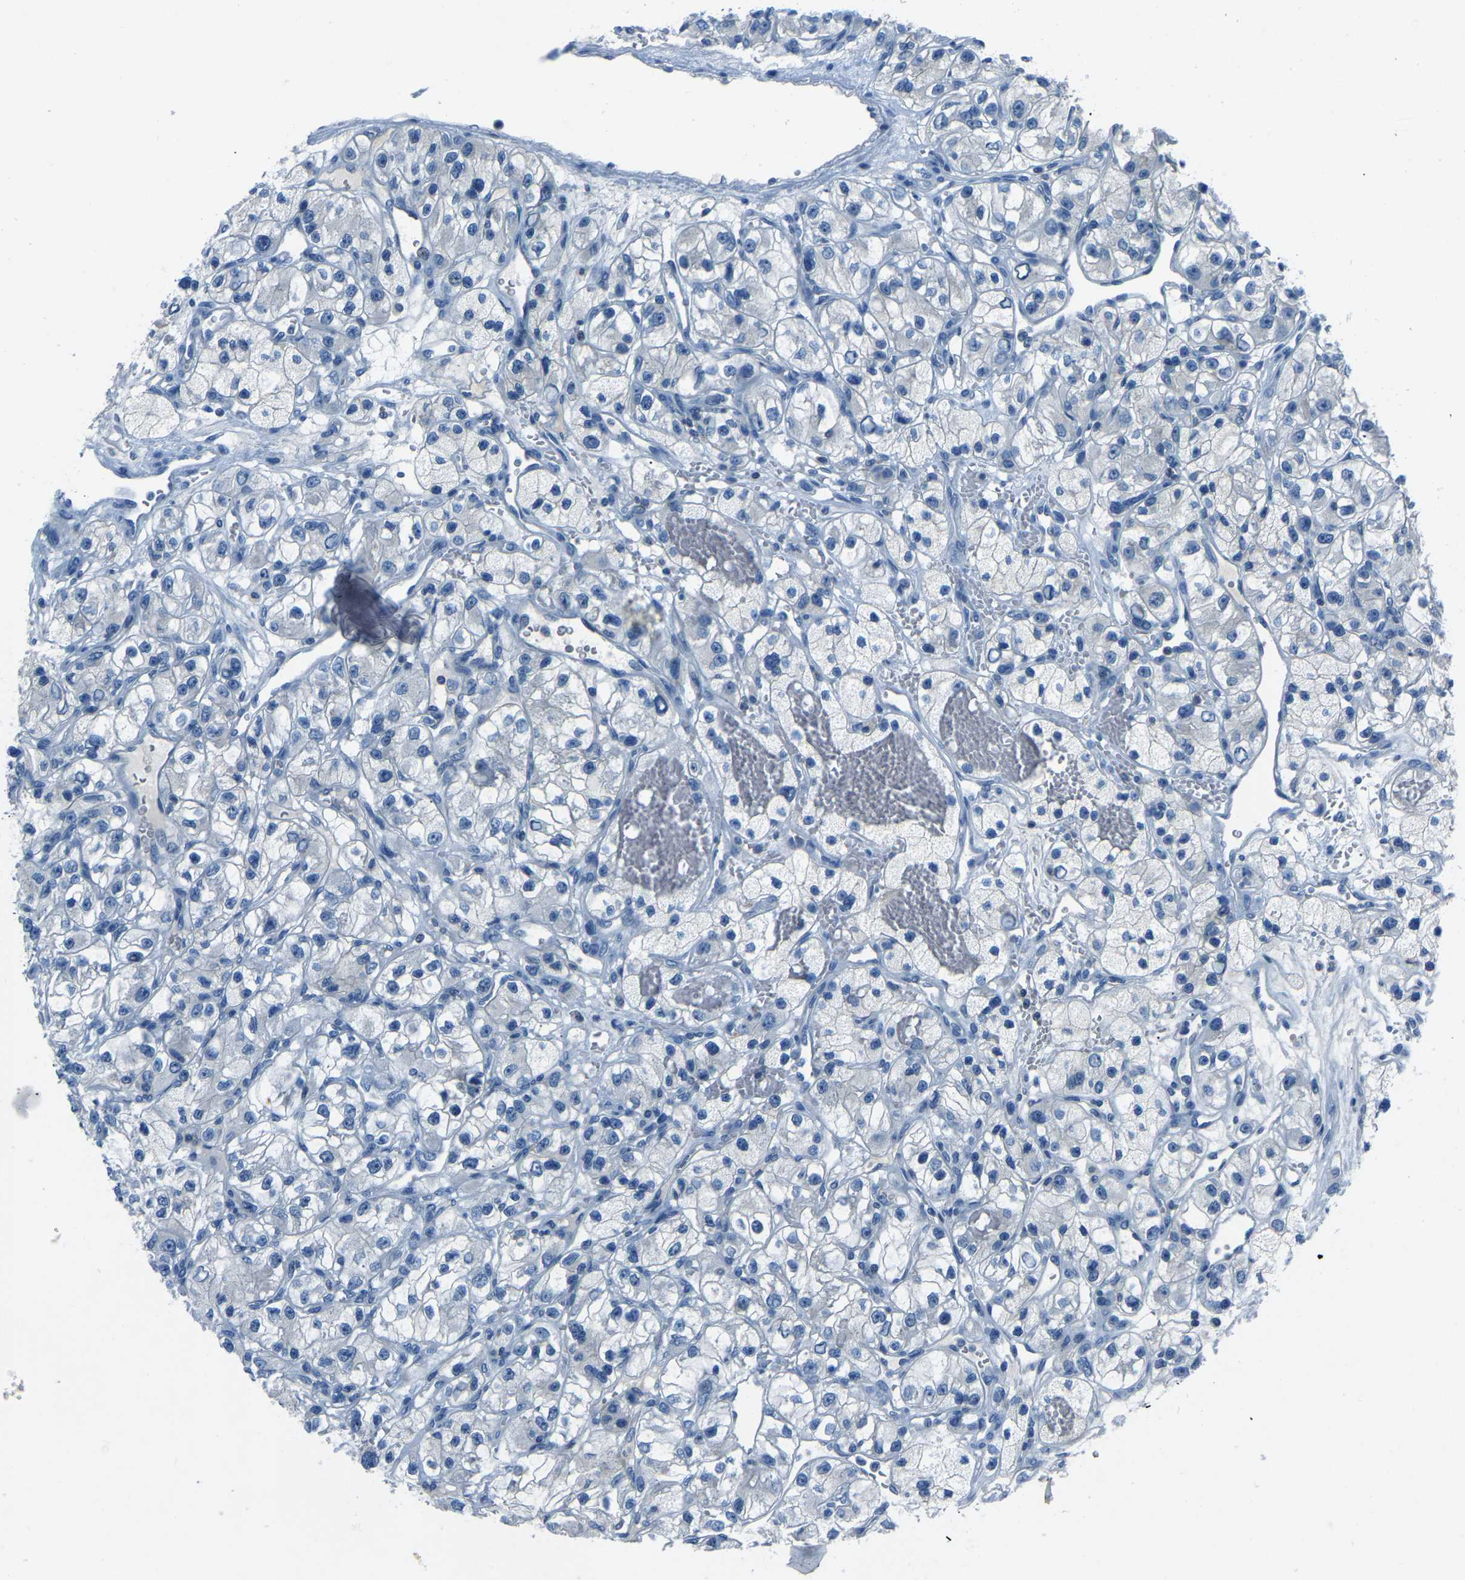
{"staining": {"intensity": "negative", "quantity": "none", "location": "none"}, "tissue": "renal cancer", "cell_type": "Tumor cells", "image_type": "cancer", "snomed": [{"axis": "morphology", "description": "Adenocarcinoma, NOS"}, {"axis": "topography", "description": "Kidney"}], "caption": "Immunohistochemistry image of neoplastic tissue: human renal cancer stained with DAB displays no significant protein staining in tumor cells.", "gene": "XIRP1", "patient": {"sex": "female", "age": 57}}